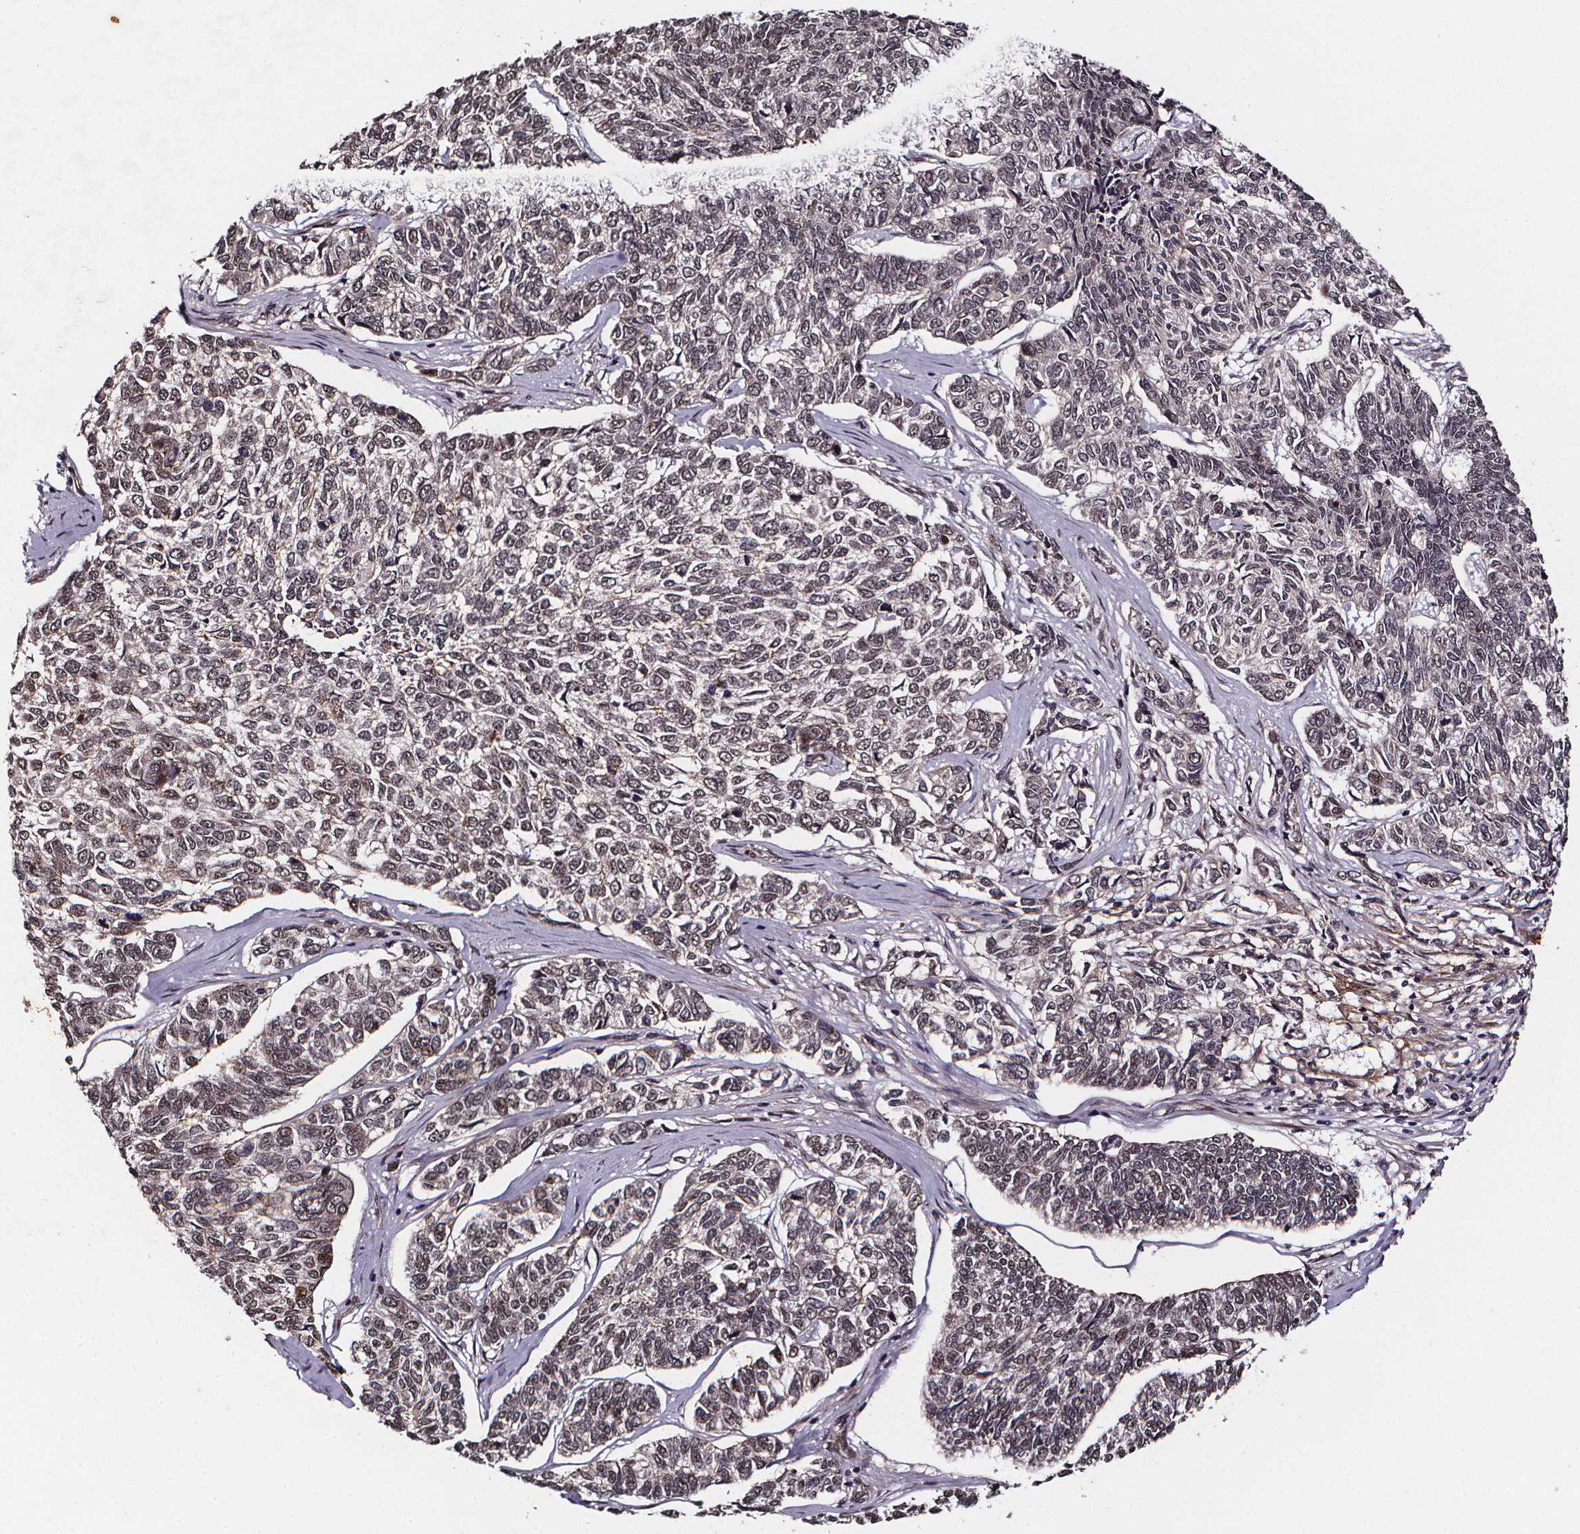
{"staining": {"intensity": "negative", "quantity": "none", "location": "none"}, "tissue": "skin cancer", "cell_type": "Tumor cells", "image_type": "cancer", "snomed": [{"axis": "morphology", "description": "Basal cell carcinoma"}, {"axis": "topography", "description": "Skin"}], "caption": "DAB (3,3'-diaminobenzidine) immunohistochemical staining of skin cancer (basal cell carcinoma) demonstrates no significant staining in tumor cells. (Stains: DAB IHC with hematoxylin counter stain, Microscopy: brightfield microscopy at high magnification).", "gene": "DDIT3", "patient": {"sex": "female", "age": 65}}